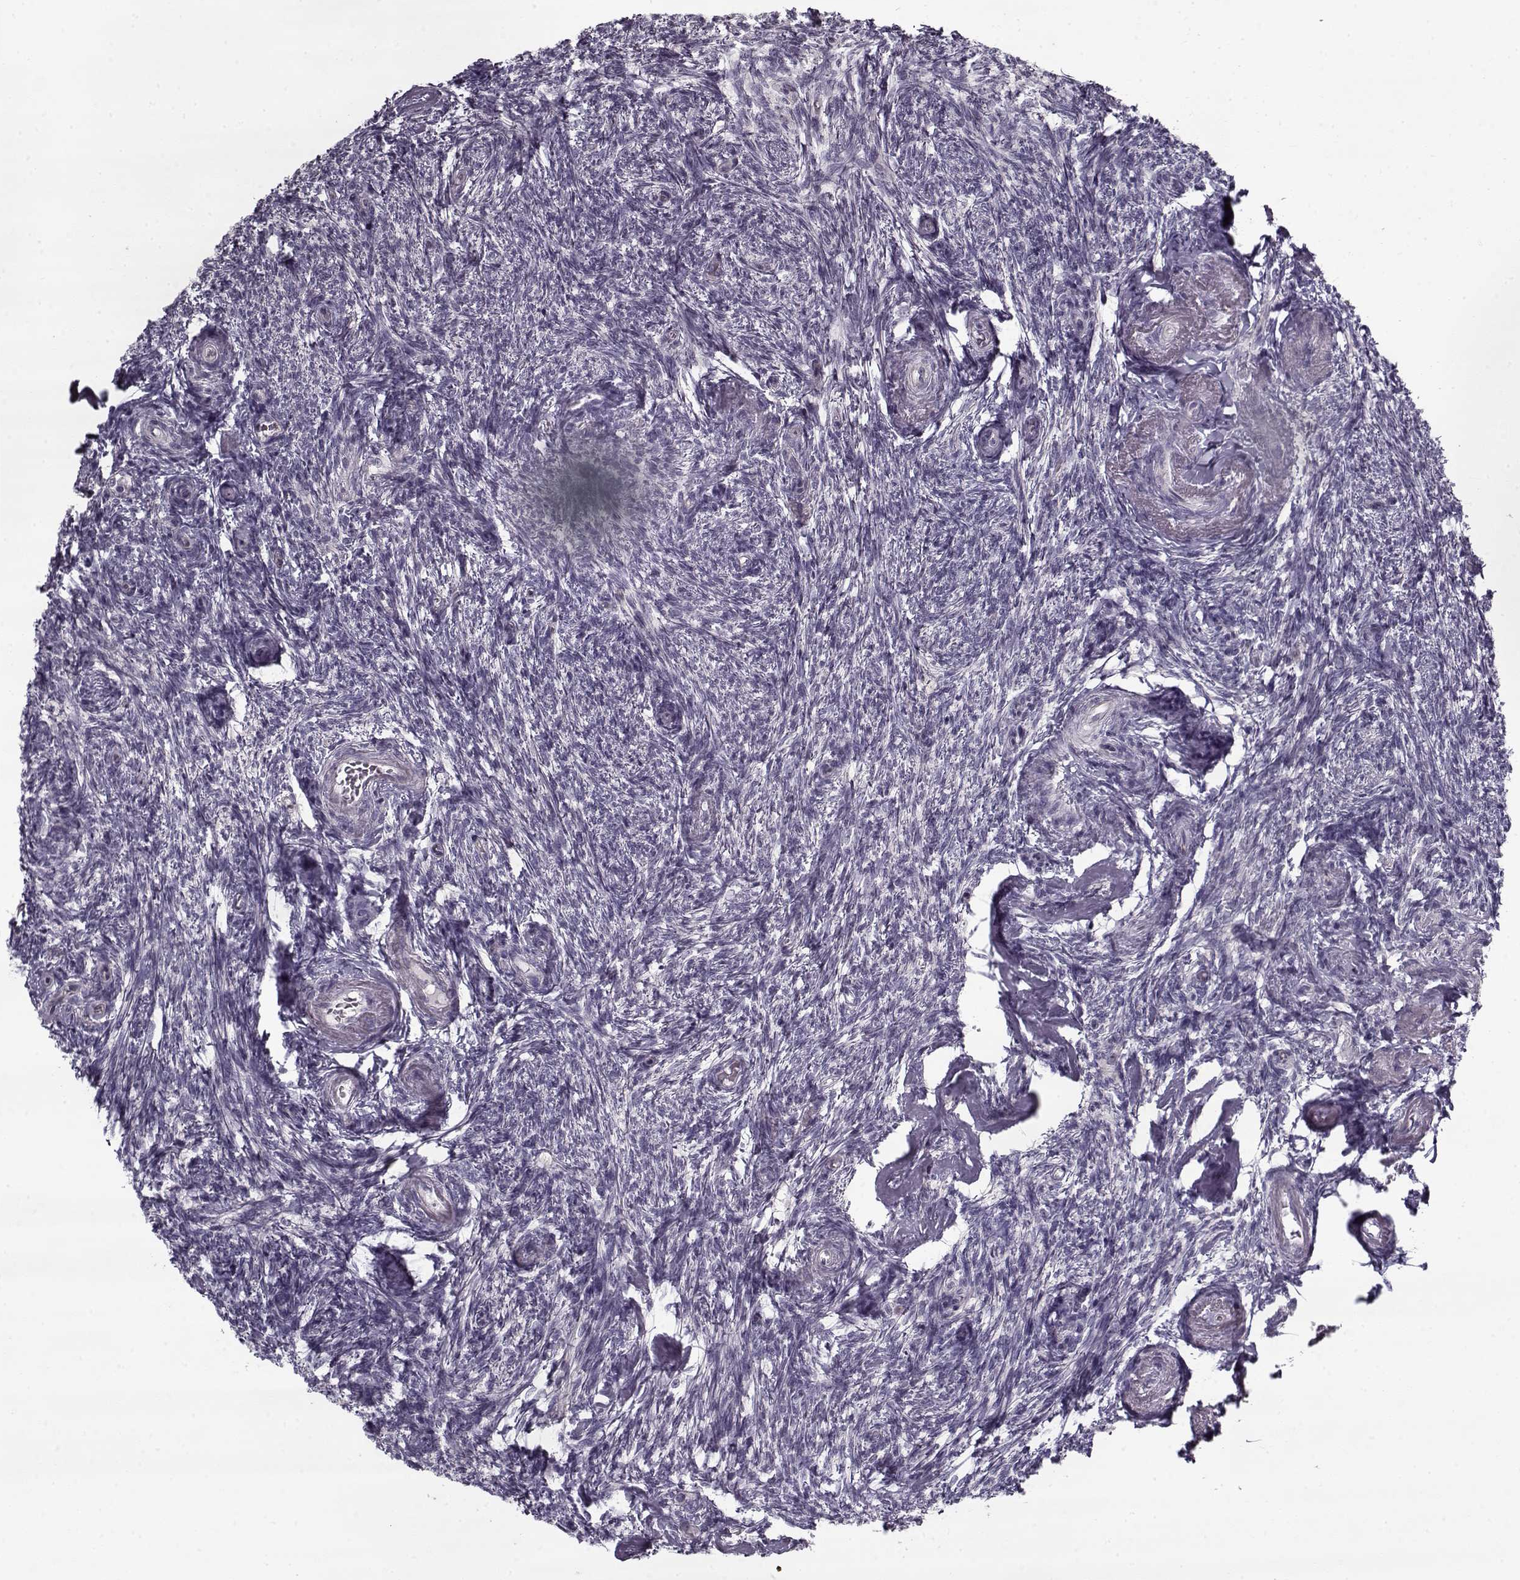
{"staining": {"intensity": "negative", "quantity": "none", "location": "none"}, "tissue": "ovary", "cell_type": "Ovarian stroma cells", "image_type": "normal", "snomed": [{"axis": "morphology", "description": "Normal tissue, NOS"}, {"axis": "topography", "description": "Ovary"}], "caption": "Protein analysis of normal ovary displays no significant expression in ovarian stroma cells. (DAB IHC visualized using brightfield microscopy, high magnification).", "gene": "PNMT", "patient": {"sex": "female", "age": 72}}